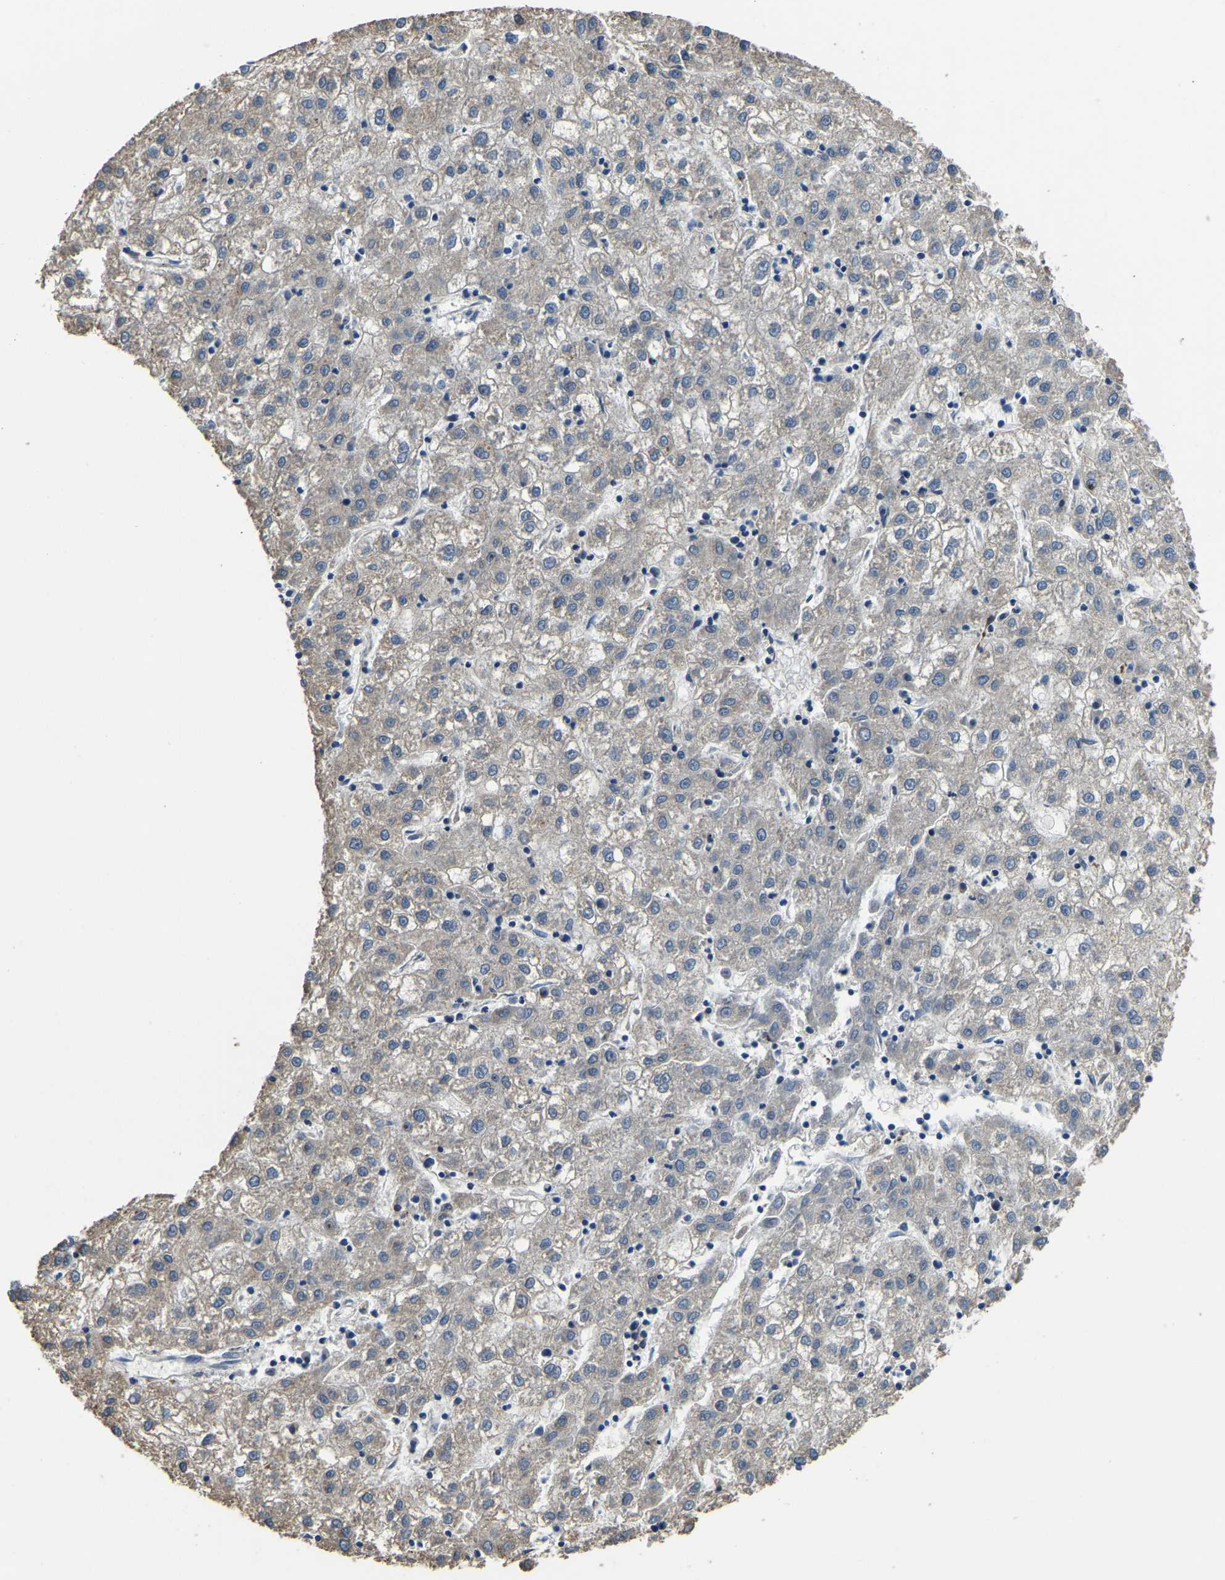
{"staining": {"intensity": "weak", "quantity": "<25%", "location": "cytoplasmic/membranous"}, "tissue": "liver cancer", "cell_type": "Tumor cells", "image_type": "cancer", "snomed": [{"axis": "morphology", "description": "Carcinoma, Hepatocellular, NOS"}, {"axis": "topography", "description": "Liver"}], "caption": "A micrograph of liver hepatocellular carcinoma stained for a protein reveals no brown staining in tumor cells. The staining is performed using DAB (3,3'-diaminobenzidine) brown chromogen with nuclei counter-stained in using hematoxylin.", "gene": "DFFA", "patient": {"sex": "male", "age": 72}}